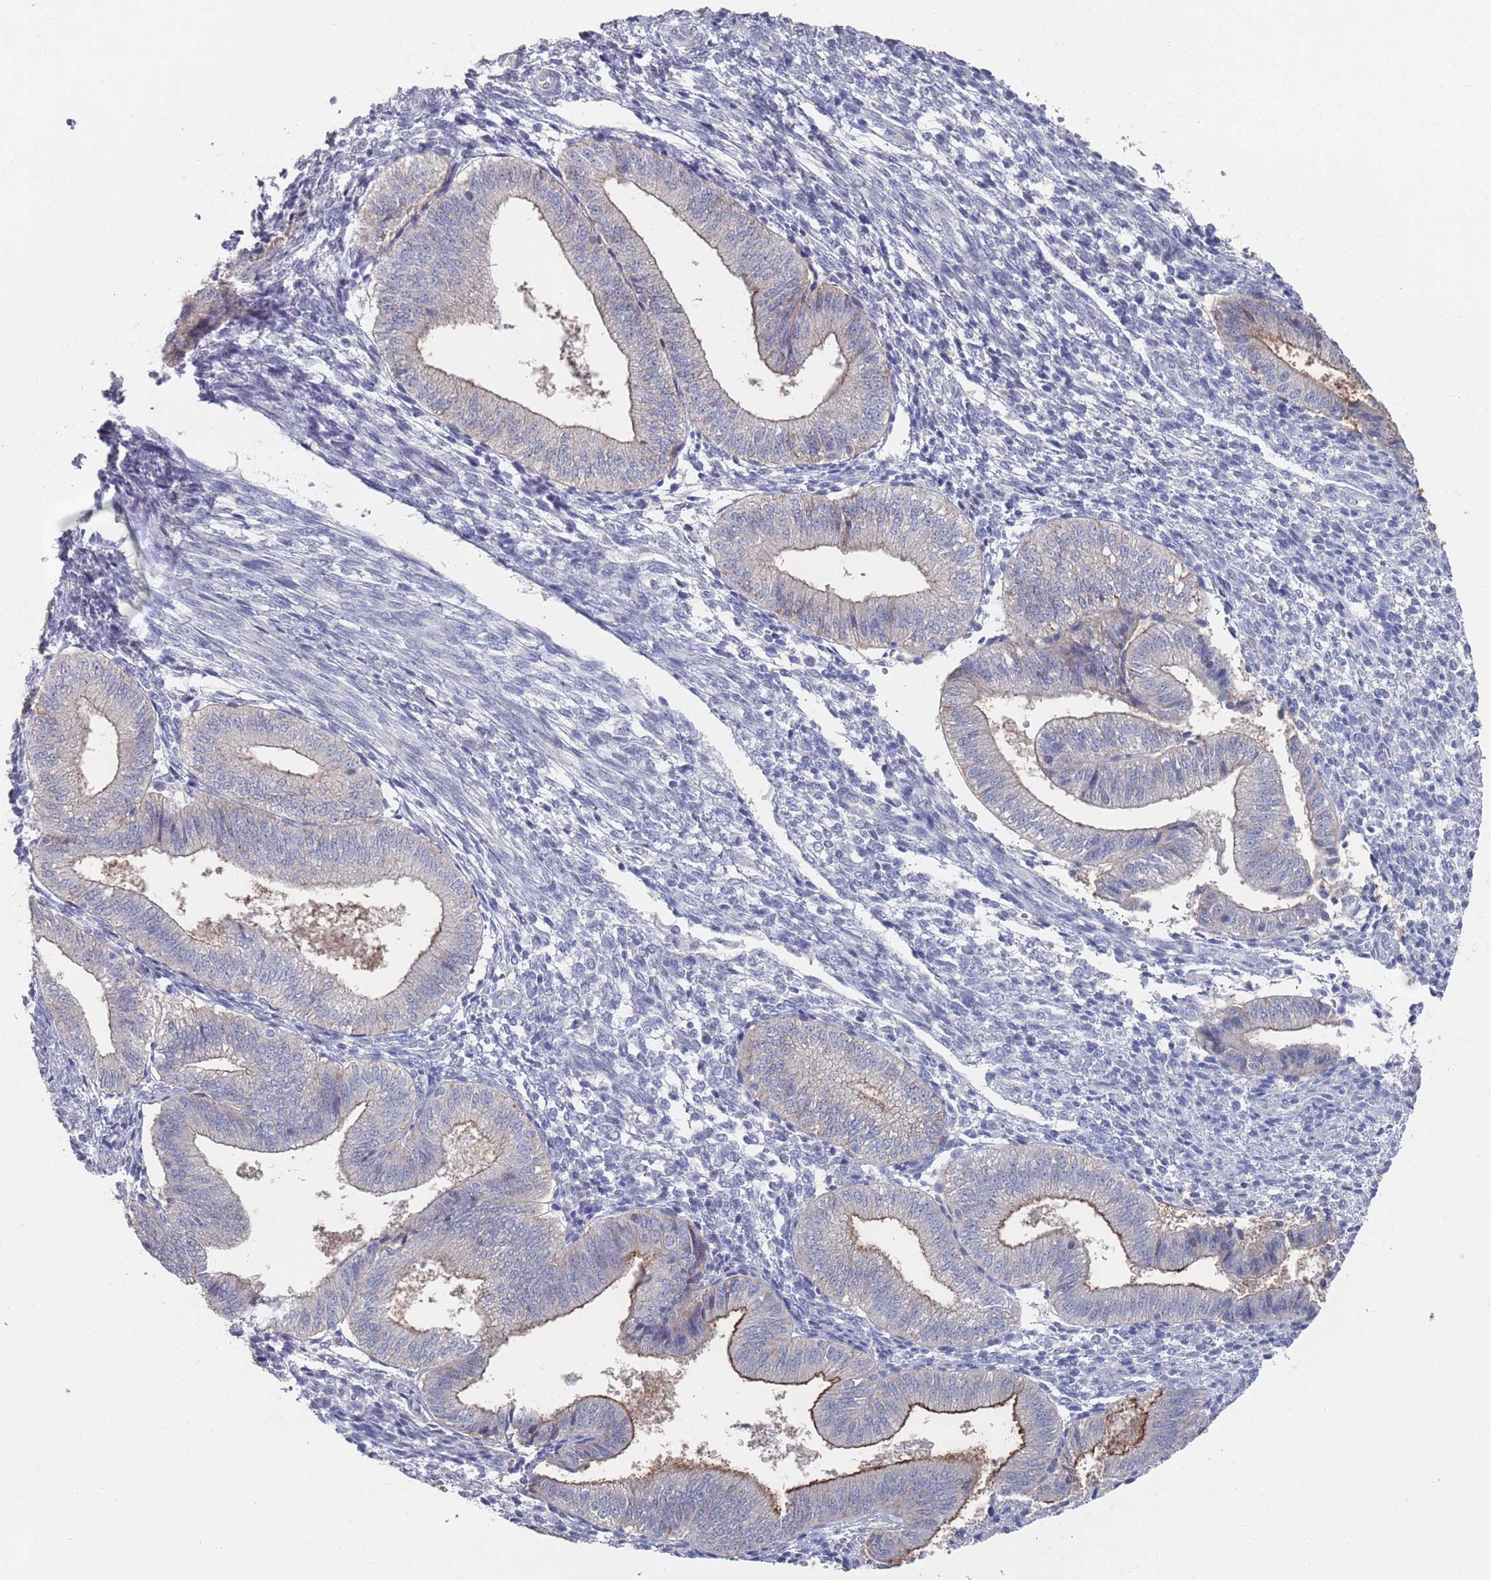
{"staining": {"intensity": "negative", "quantity": "none", "location": "none"}, "tissue": "endometrium", "cell_type": "Cells in endometrial stroma", "image_type": "normal", "snomed": [{"axis": "morphology", "description": "Normal tissue, NOS"}, {"axis": "topography", "description": "Endometrium"}], "caption": "The micrograph exhibits no significant expression in cells in endometrial stroma of endometrium. The staining is performed using DAB (3,3'-diaminobenzidine) brown chromogen with nuclei counter-stained in using hematoxylin.", "gene": "PROM2", "patient": {"sex": "female", "age": 34}}